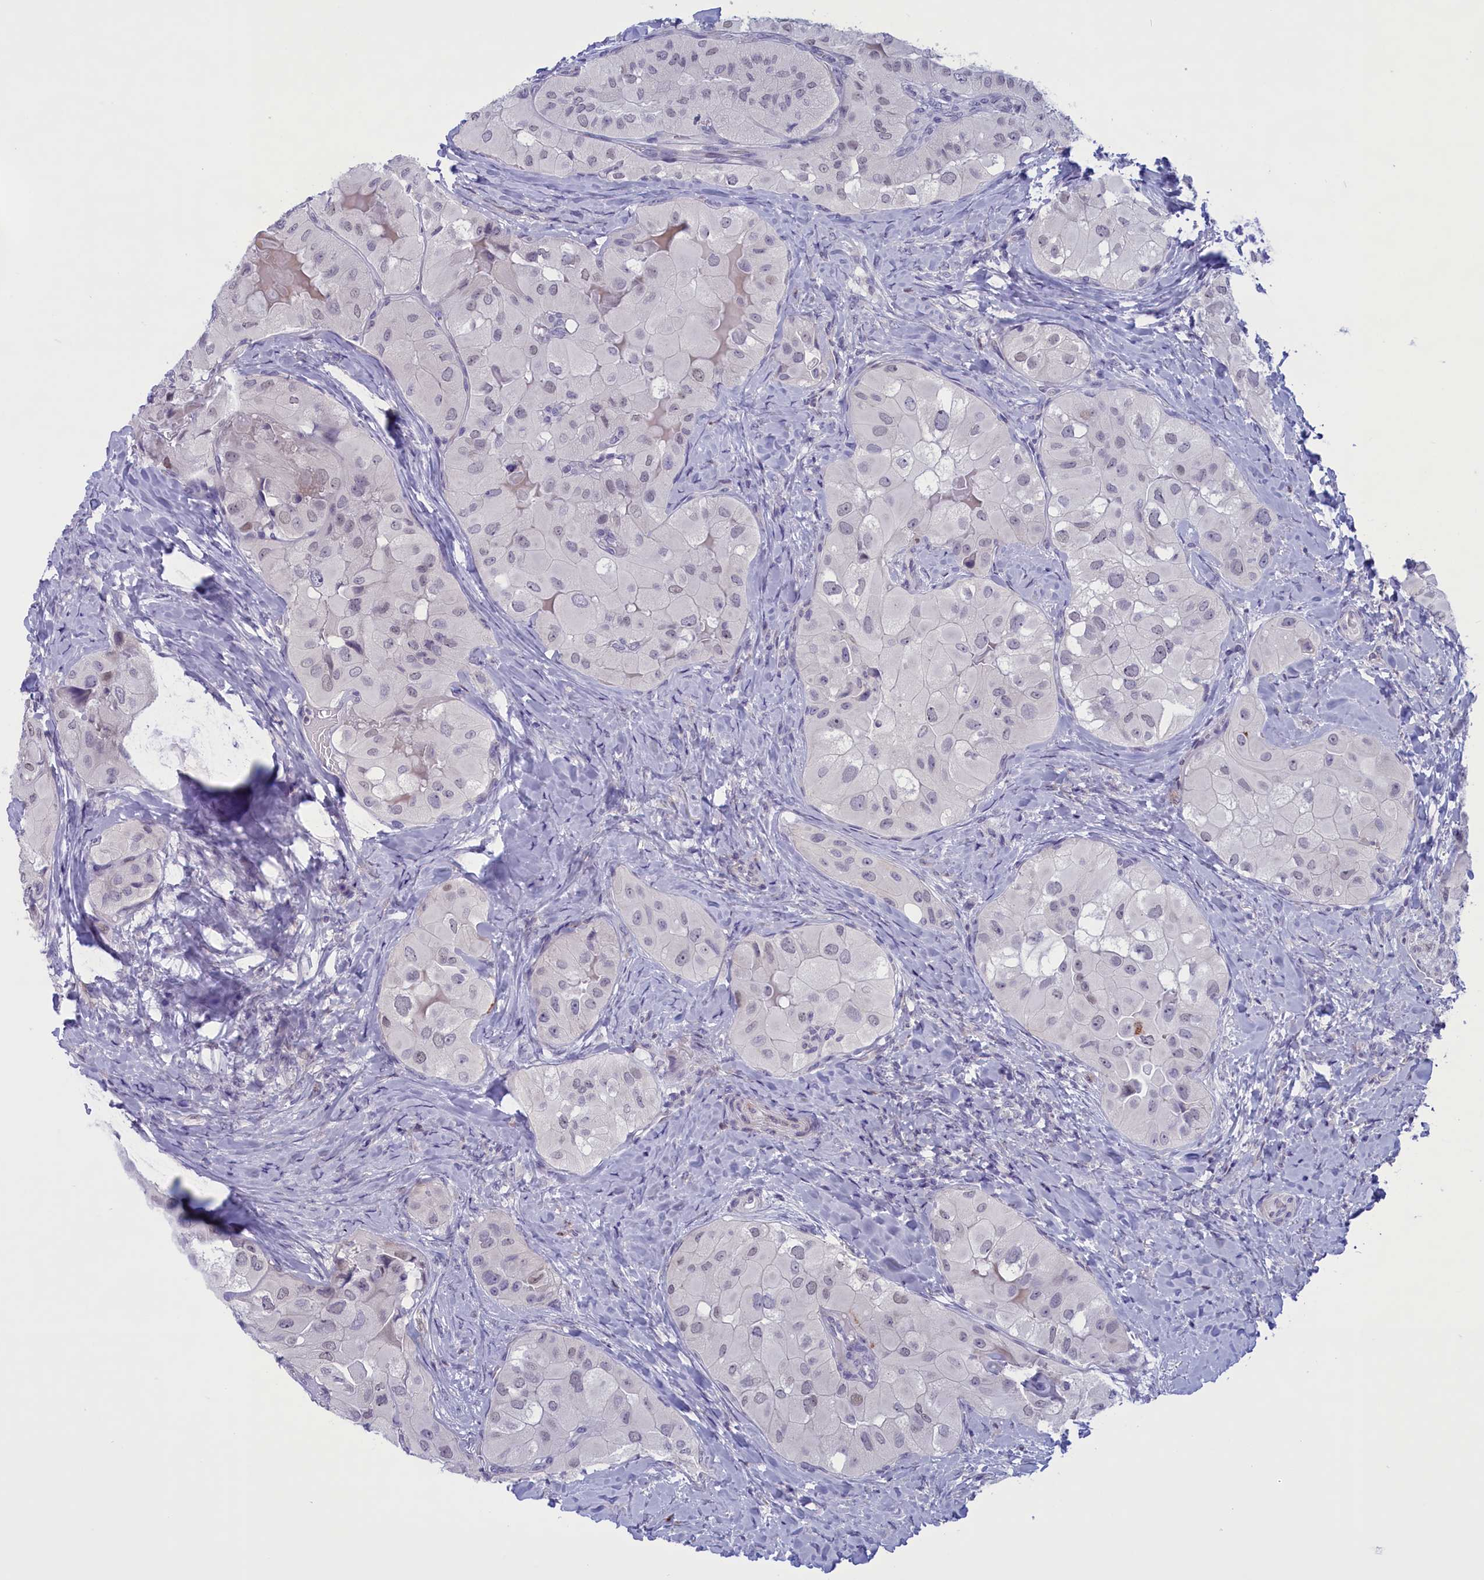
{"staining": {"intensity": "negative", "quantity": "none", "location": "none"}, "tissue": "thyroid cancer", "cell_type": "Tumor cells", "image_type": "cancer", "snomed": [{"axis": "morphology", "description": "Normal tissue, NOS"}, {"axis": "morphology", "description": "Papillary adenocarcinoma, NOS"}, {"axis": "topography", "description": "Thyroid gland"}], "caption": "Tumor cells show no significant staining in thyroid cancer.", "gene": "ELOA2", "patient": {"sex": "female", "age": 59}}